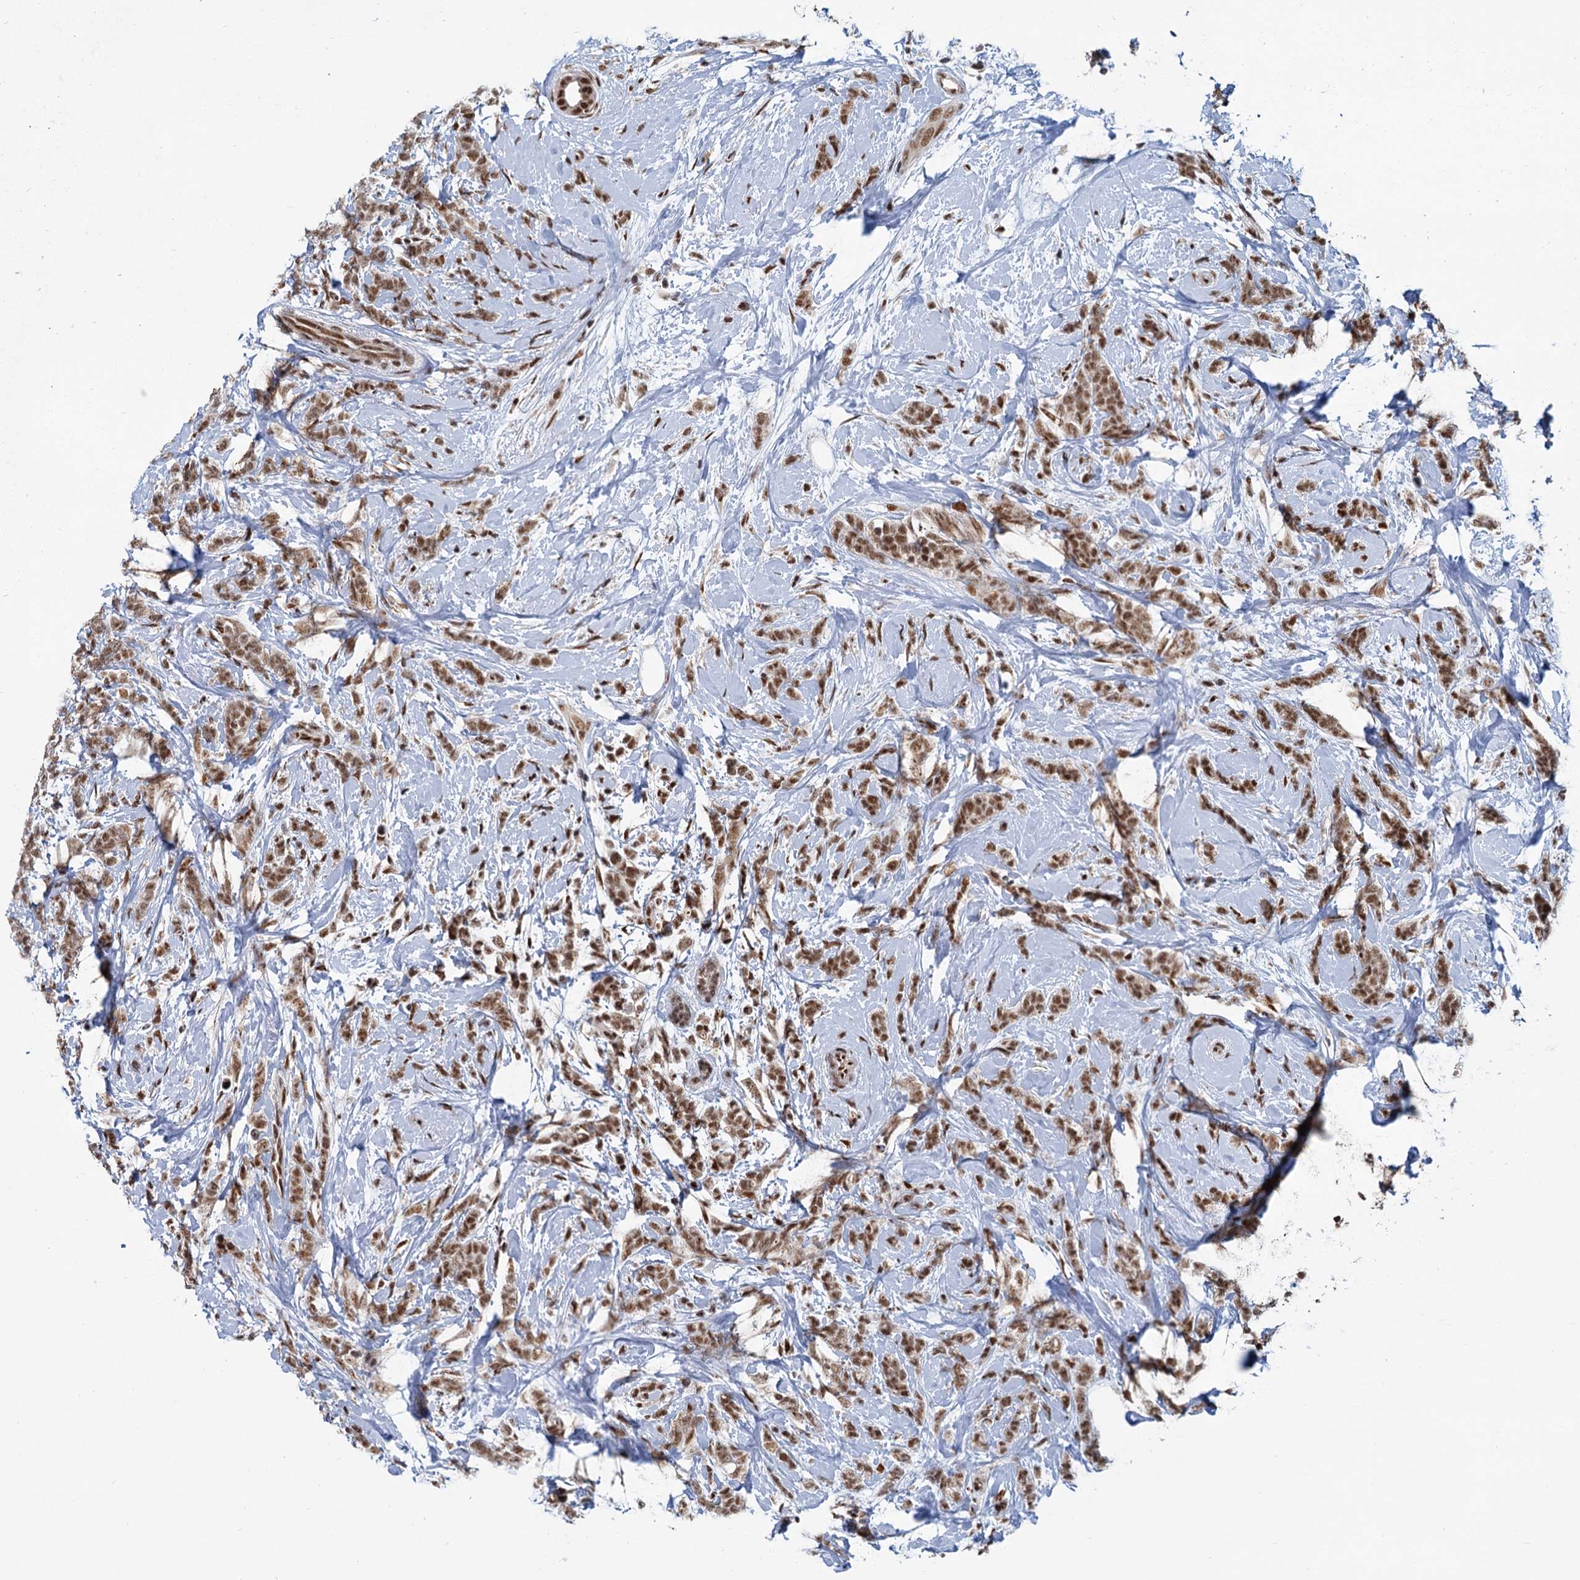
{"staining": {"intensity": "moderate", "quantity": ">75%", "location": "nuclear"}, "tissue": "breast cancer", "cell_type": "Tumor cells", "image_type": "cancer", "snomed": [{"axis": "morphology", "description": "Lobular carcinoma"}, {"axis": "topography", "description": "Breast"}], "caption": "Human breast cancer stained for a protein (brown) displays moderate nuclear positive staining in approximately >75% of tumor cells.", "gene": "WBP4", "patient": {"sex": "female", "age": 58}}